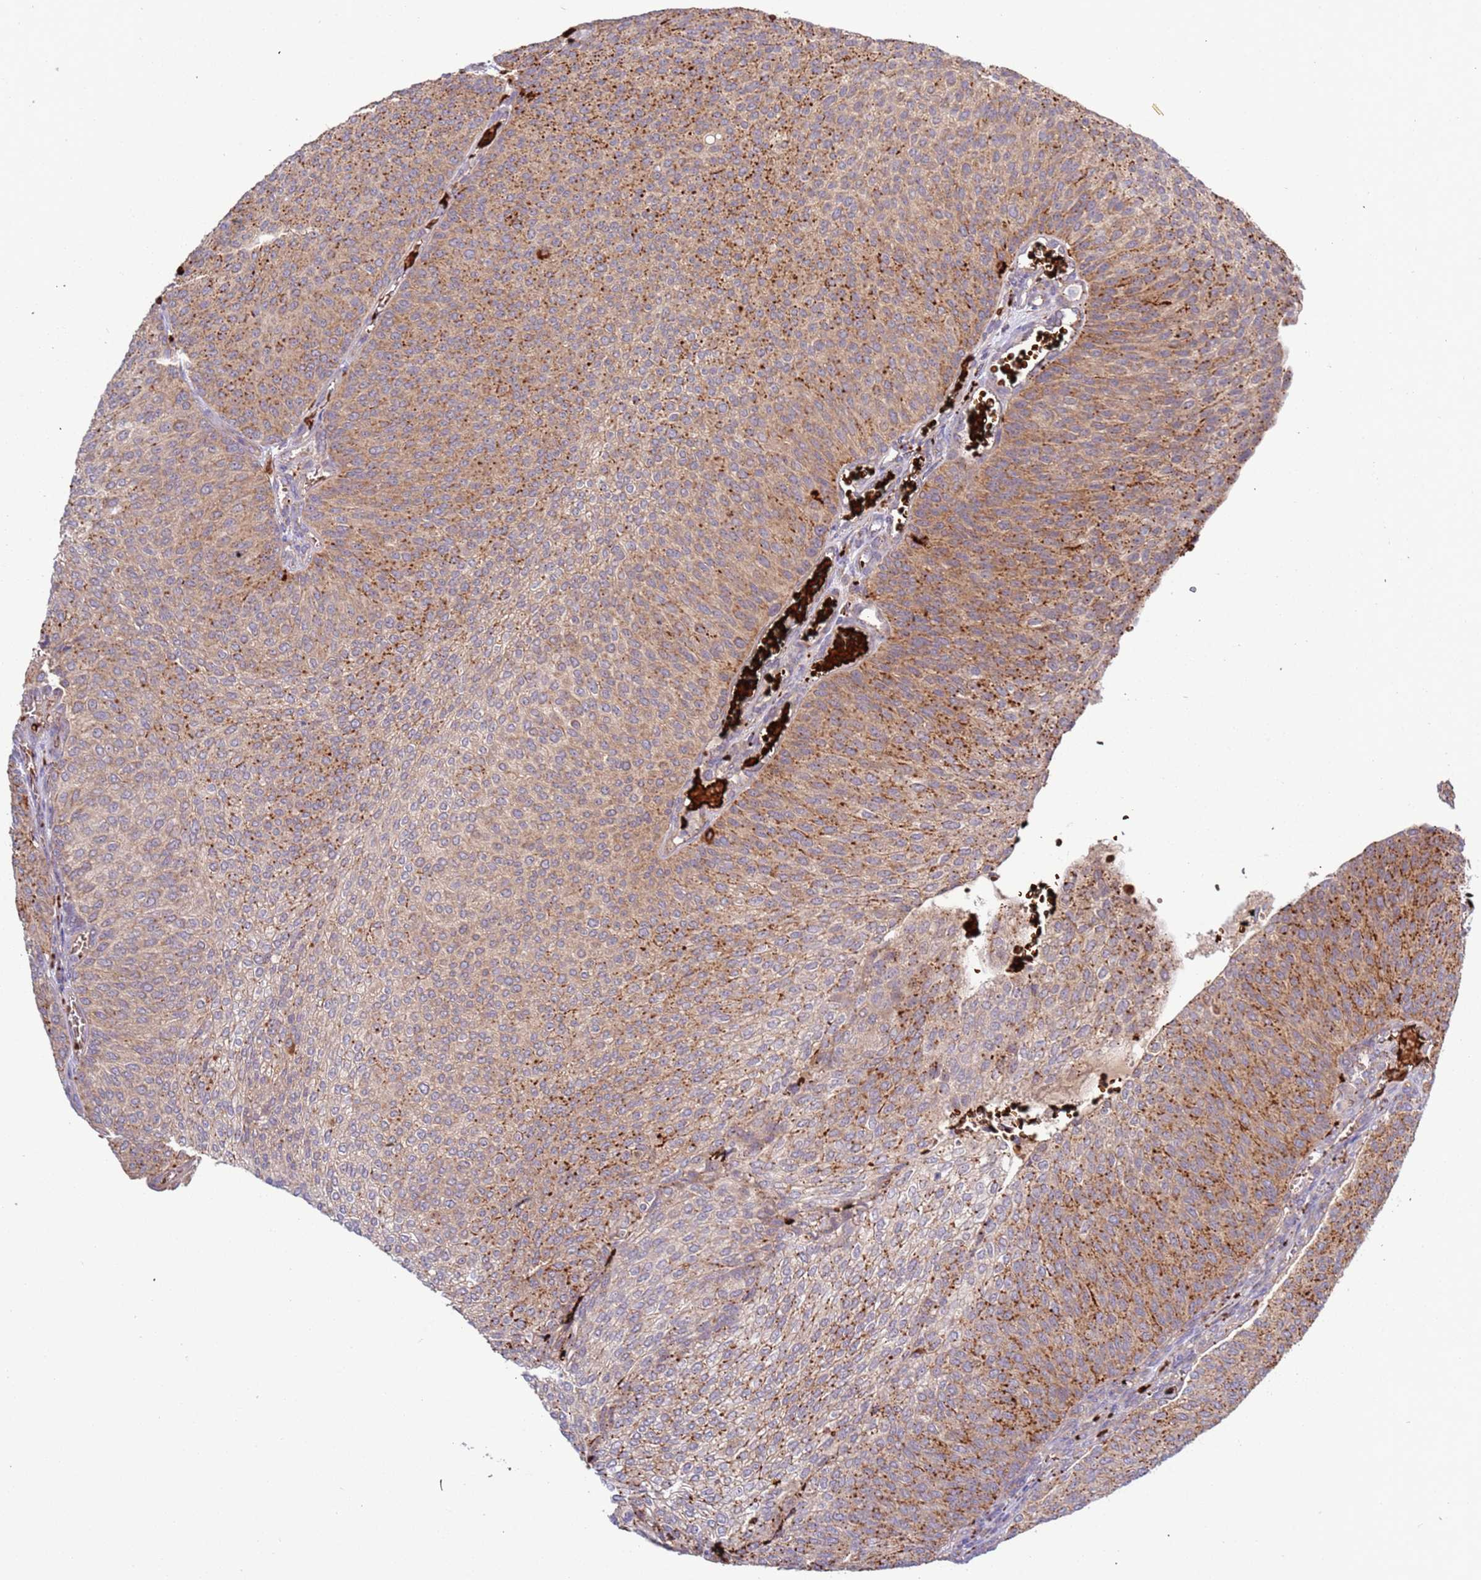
{"staining": {"intensity": "moderate", "quantity": "25%-75%", "location": "cytoplasmic/membranous"}, "tissue": "urothelial cancer", "cell_type": "Tumor cells", "image_type": "cancer", "snomed": [{"axis": "morphology", "description": "Urothelial carcinoma, High grade"}, {"axis": "topography", "description": "Urinary bladder"}], "caption": "Immunohistochemical staining of human urothelial cancer displays medium levels of moderate cytoplasmic/membranous expression in about 25%-75% of tumor cells. (Brightfield microscopy of DAB IHC at high magnification).", "gene": "VPS36", "patient": {"sex": "female", "age": 79}}